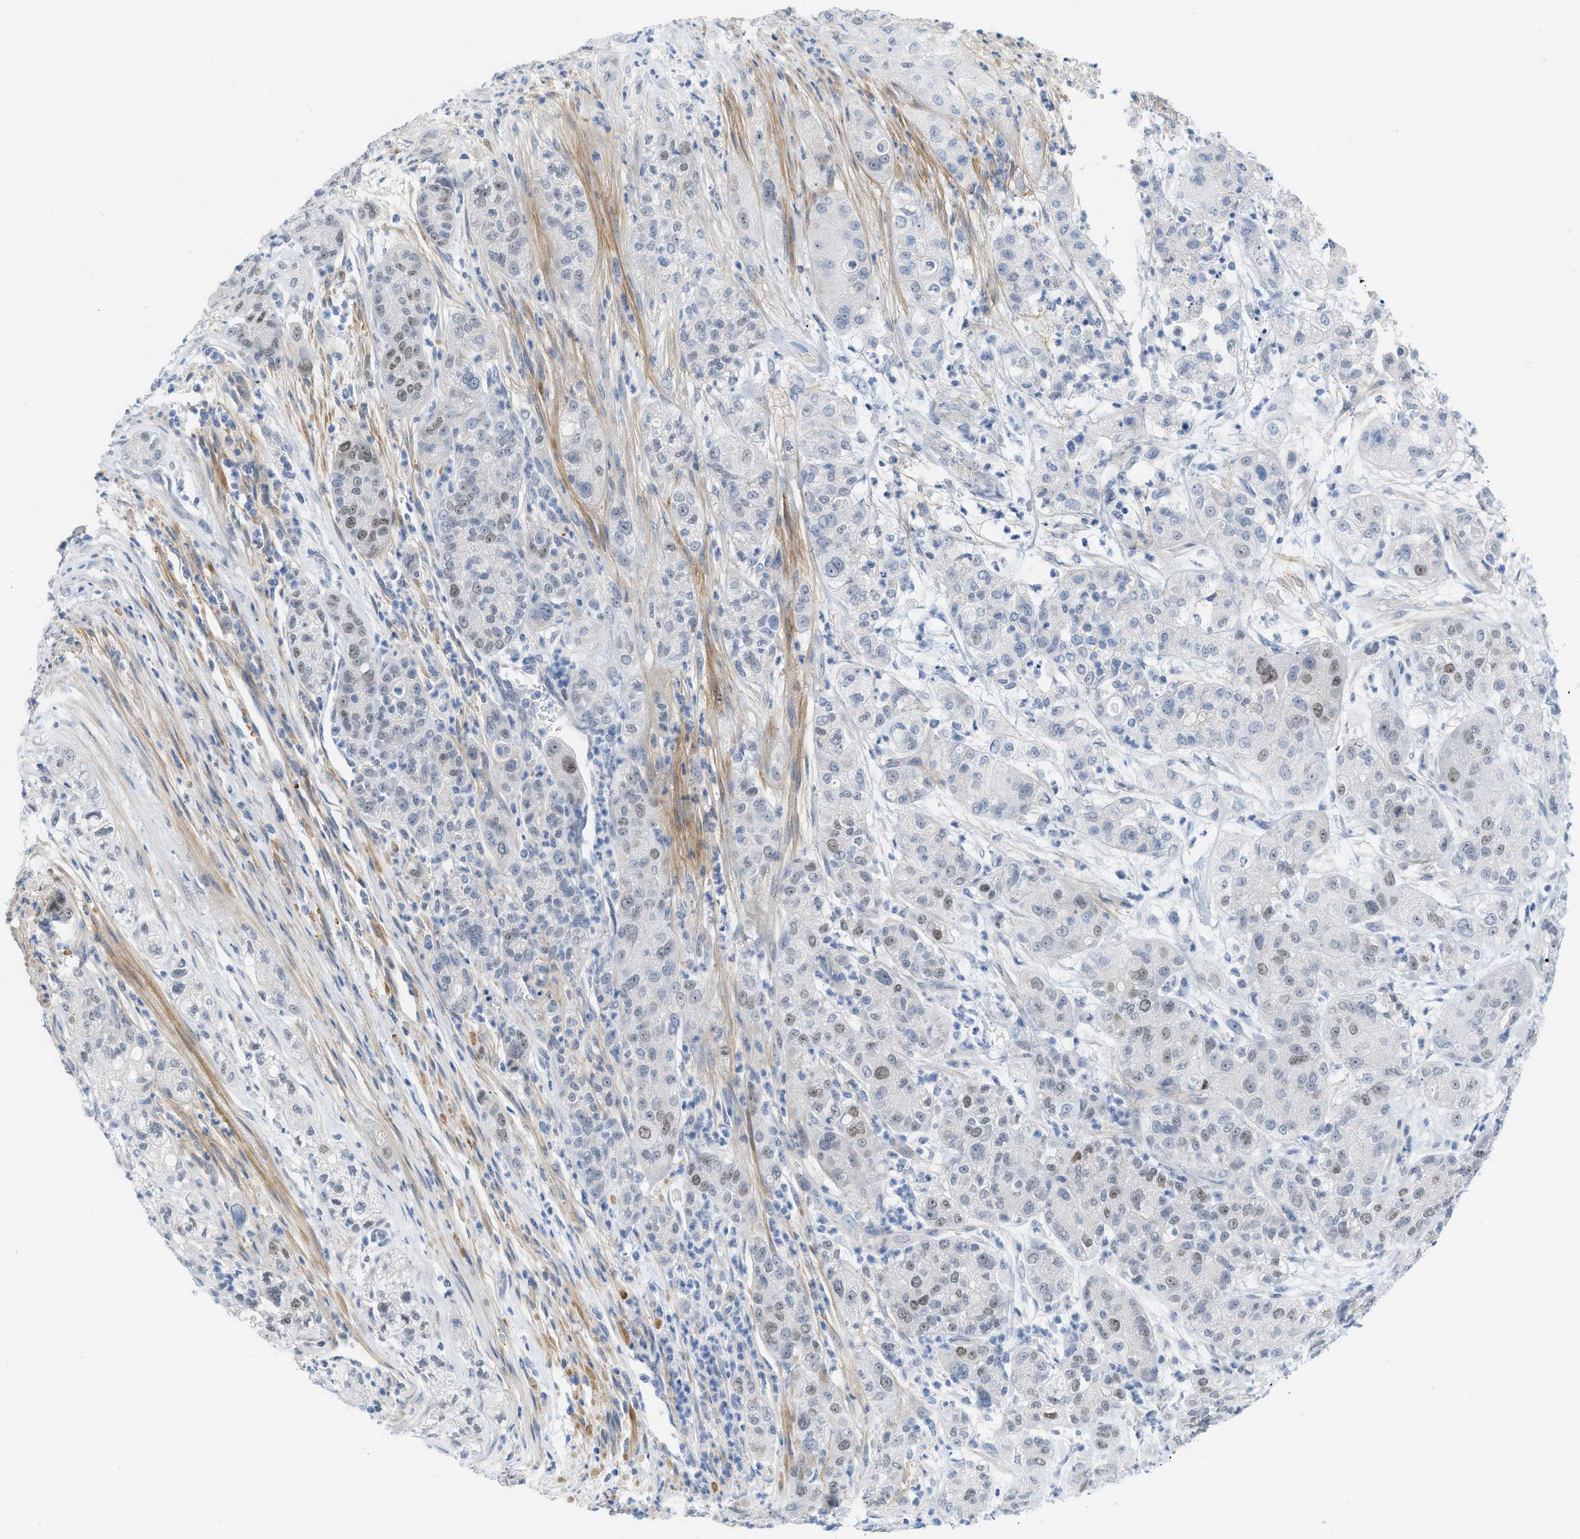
{"staining": {"intensity": "moderate", "quantity": "<25%", "location": "nuclear"}, "tissue": "pancreatic cancer", "cell_type": "Tumor cells", "image_type": "cancer", "snomed": [{"axis": "morphology", "description": "Adenocarcinoma, NOS"}, {"axis": "topography", "description": "Pancreas"}], "caption": "Immunohistochemistry (IHC) micrograph of human pancreatic adenocarcinoma stained for a protein (brown), which reveals low levels of moderate nuclear staining in about <25% of tumor cells.", "gene": "HLTF", "patient": {"sex": "female", "age": 78}}